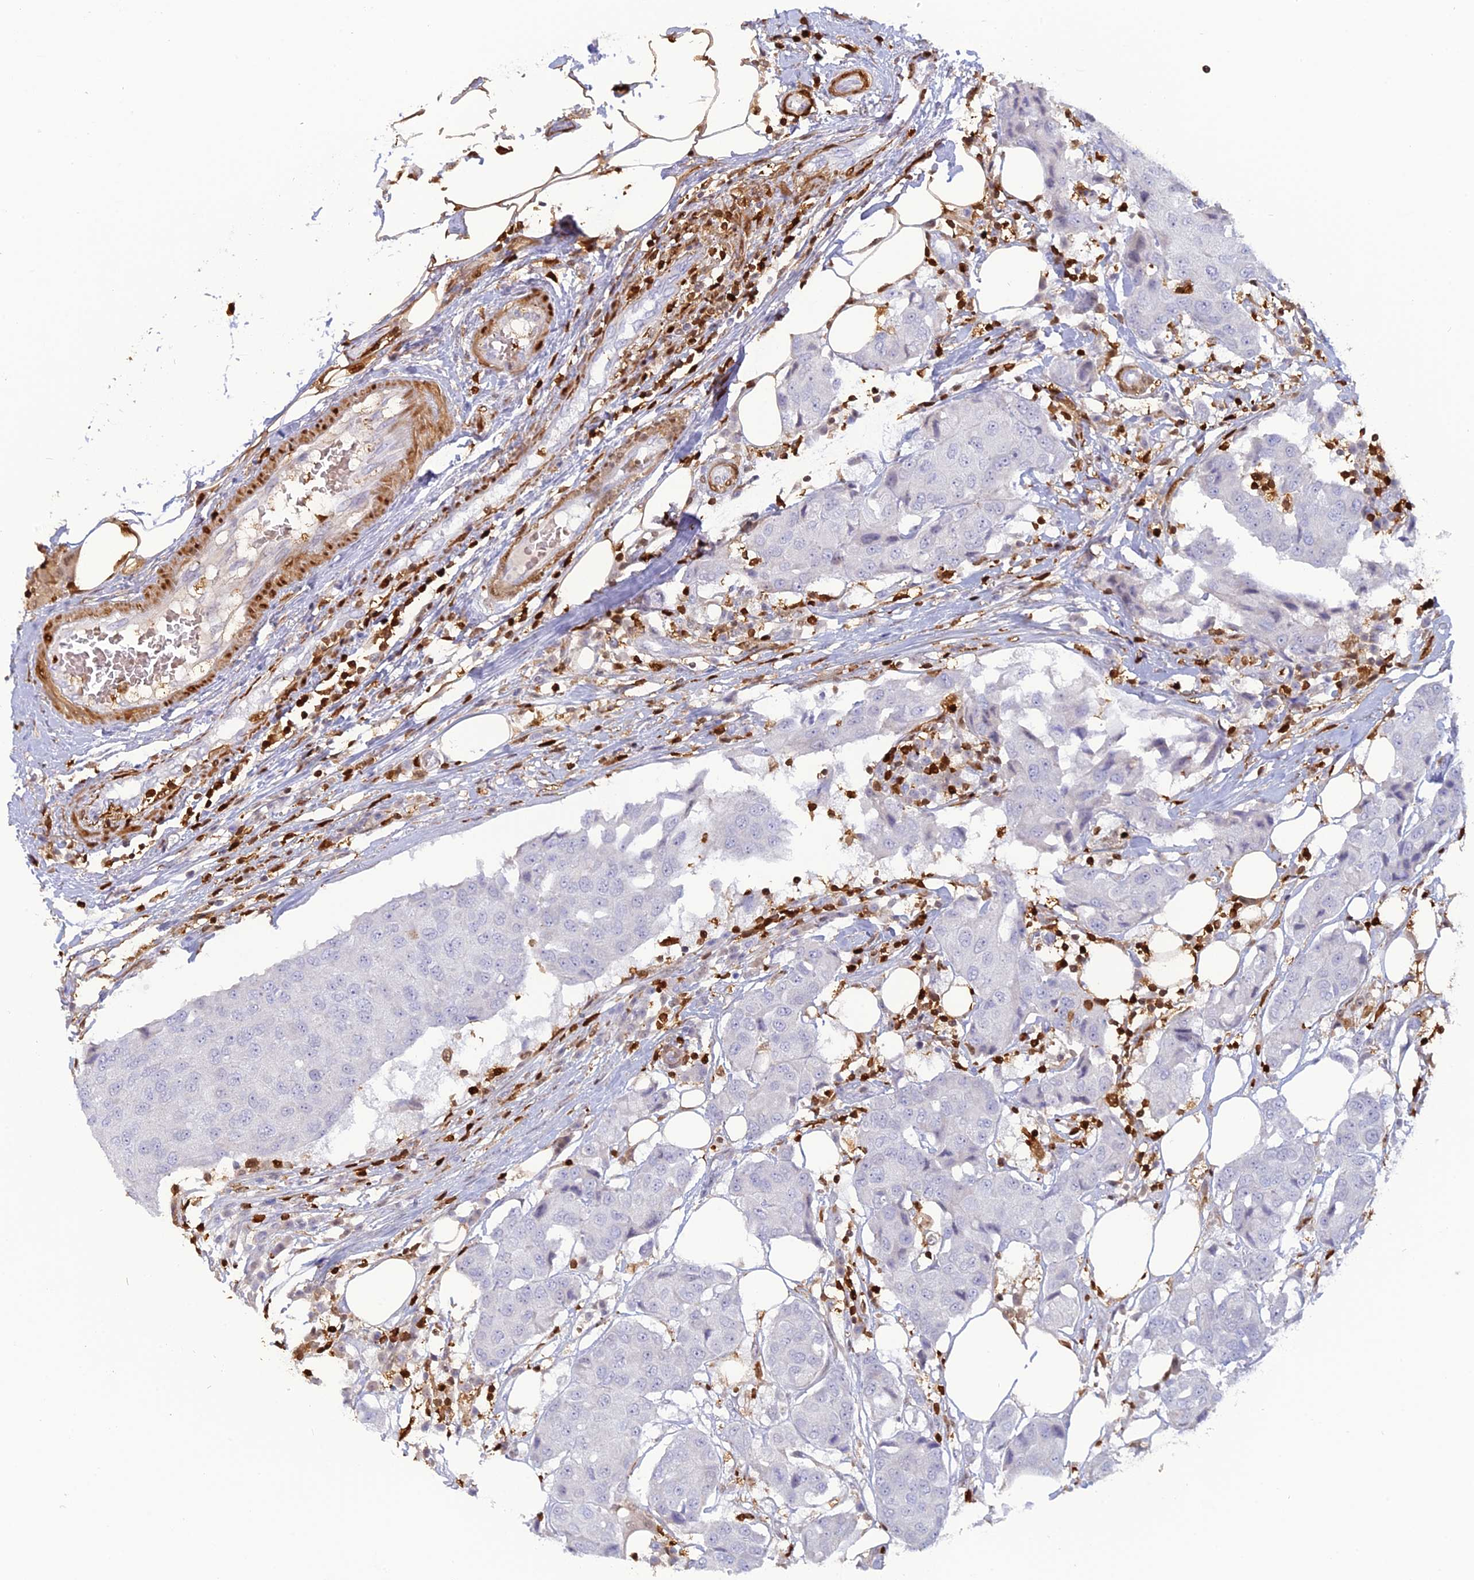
{"staining": {"intensity": "negative", "quantity": "none", "location": "none"}, "tissue": "breast cancer", "cell_type": "Tumor cells", "image_type": "cancer", "snomed": [{"axis": "morphology", "description": "Duct carcinoma"}, {"axis": "topography", "description": "Breast"}], "caption": "There is no significant expression in tumor cells of breast infiltrating ductal carcinoma. The staining was performed using DAB (3,3'-diaminobenzidine) to visualize the protein expression in brown, while the nuclei were stained in blue with hematoxylin (Magnification: 20x).", "gene": "PGBD4", "patient": {"sex": "female", "age": 80}}